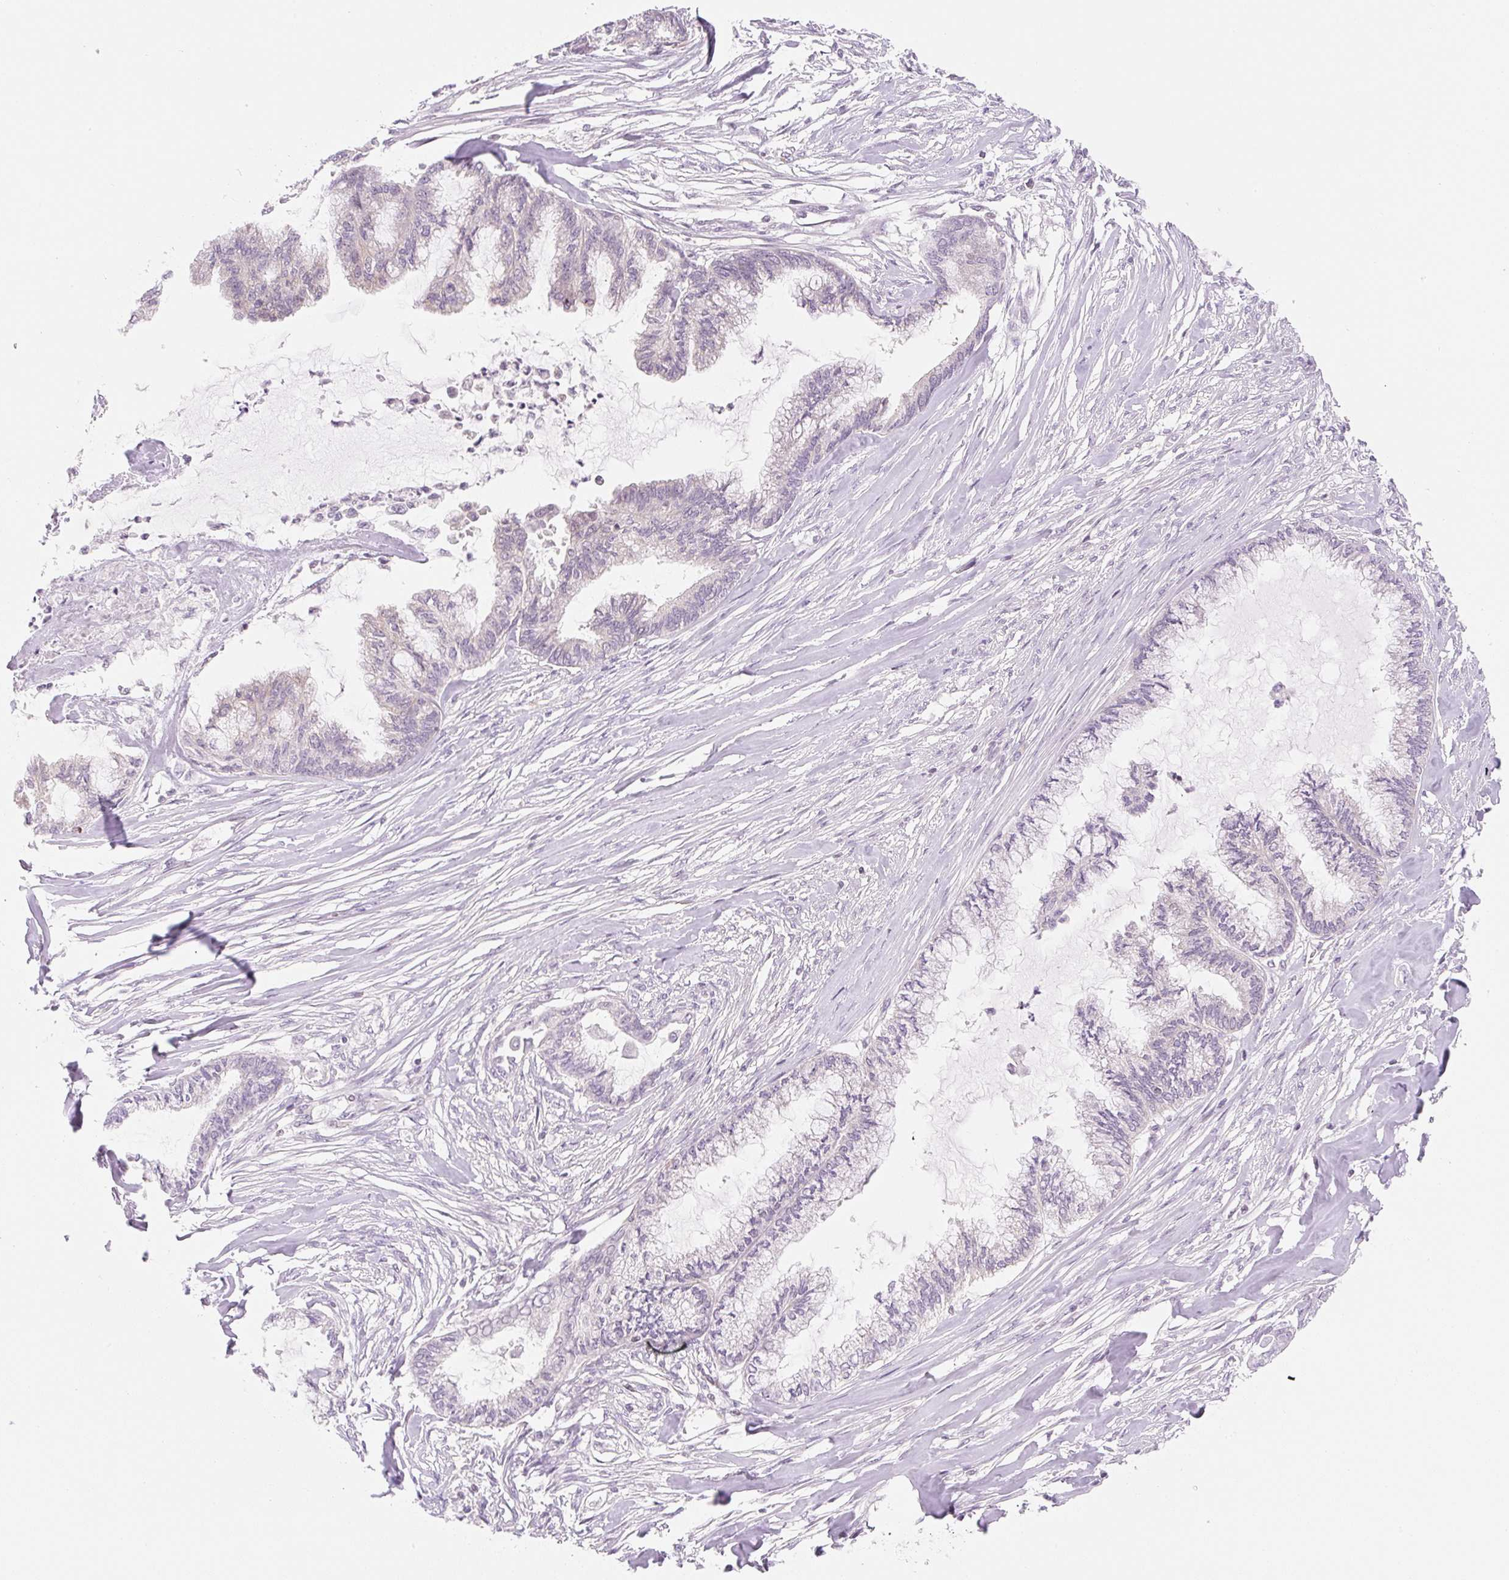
{"staining": {"intensity": "negative", "quantity": "none", "location": "none"}, "tissue": "endometrial cancer", "cell_type": "Tumor cells", "image_type": "cancer", "snomed": [{"axis": "morphology", "description": "Adenocarcinoma, NOS"}, {"axis": "topography", "description": "Endometrium"}], "caption": "Immunohistochemical staining of human adenocarcinoma (endometrial) displays no significant staining in tumor cells.", "gene": "CASKIN1", "patient": {"sex": "female", "age": 86}}